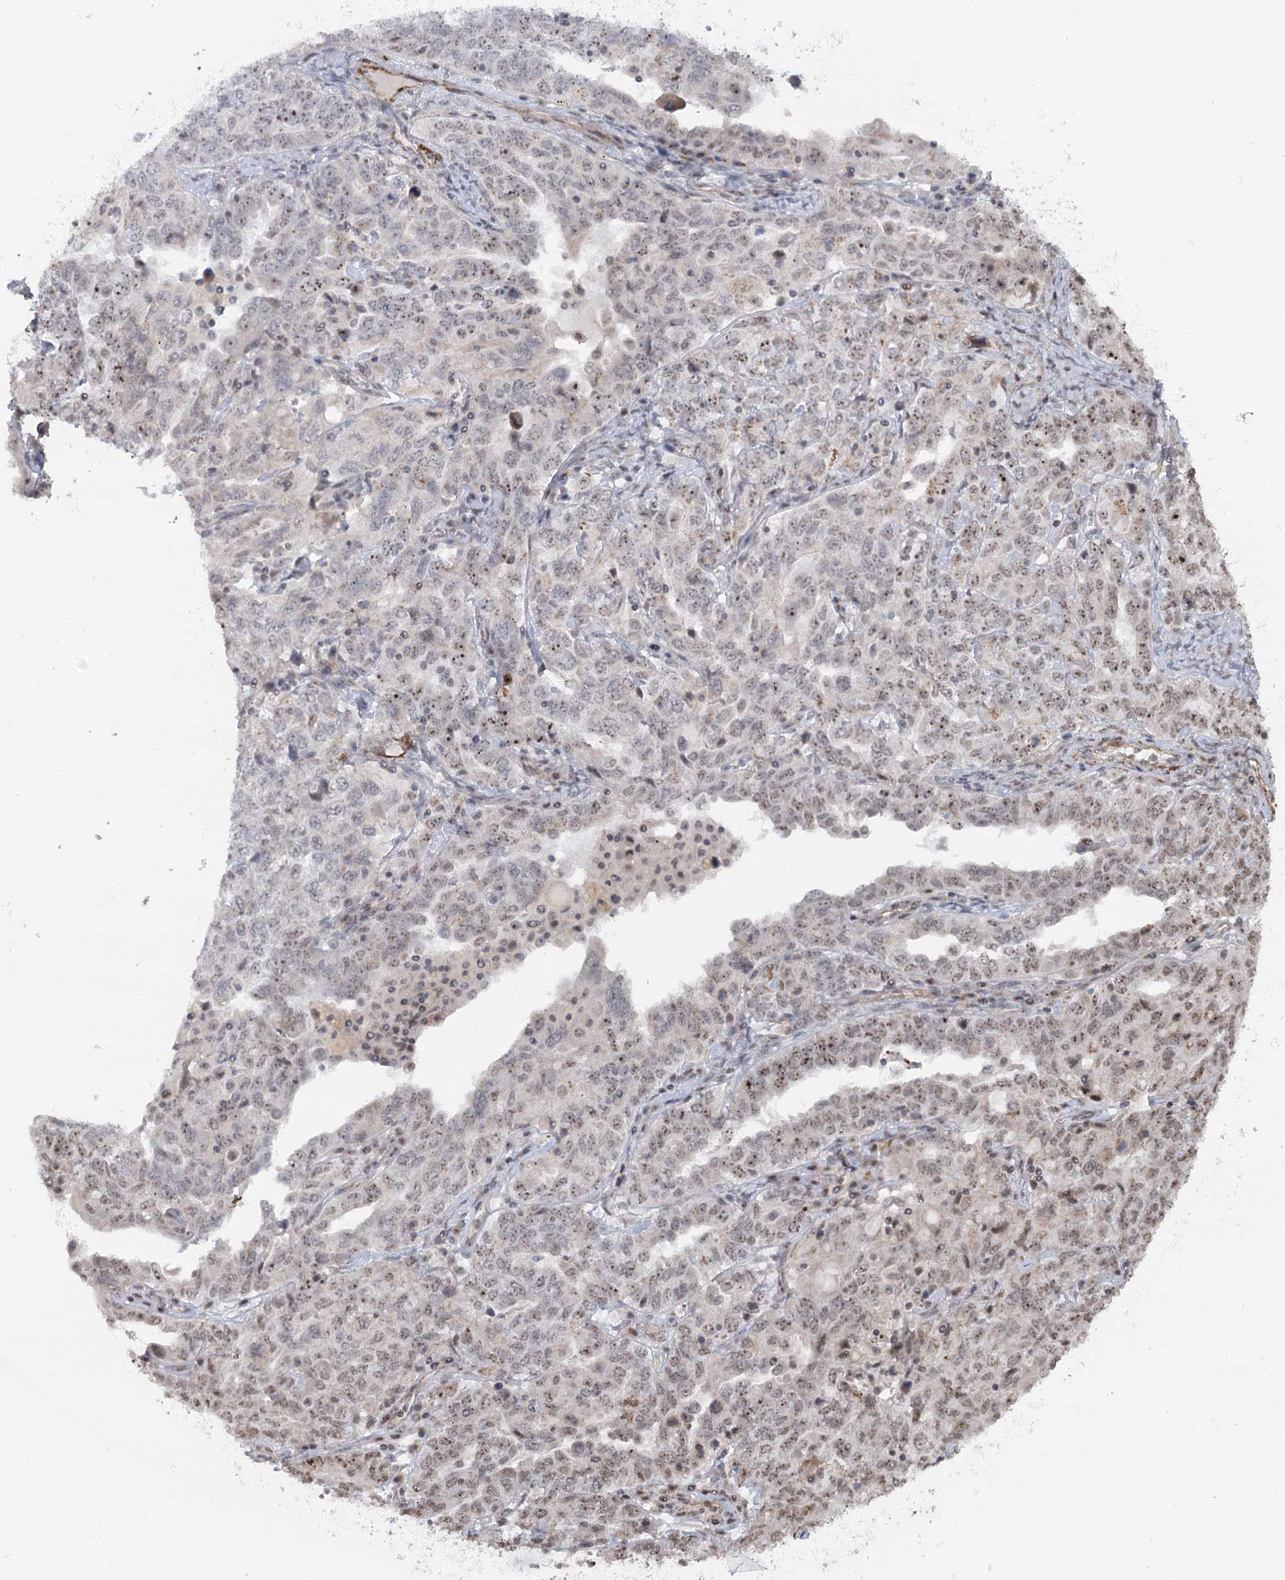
{"staining": {"intensity": "moderate", "quantity": "25%-75%", "location": "nuclear"}, "tissue": "ovarian cancer", "cell_type": "Tumor cells", "image_type": "cancer", "snomed": [{"axis": "morphology", "description": "Carcinoma, endometroid"}, {"axis": "topography", "description": "Ovary"}], "caption": "Endometroid carcinoma (ovarian) stained for a protein displays moderate nuclear positivity in tumor cells. (Brightfield microscopy of DAB IHC at high magnification).", "gene": "GNL3L", "patient": {"sex": "female", "age": 62}}